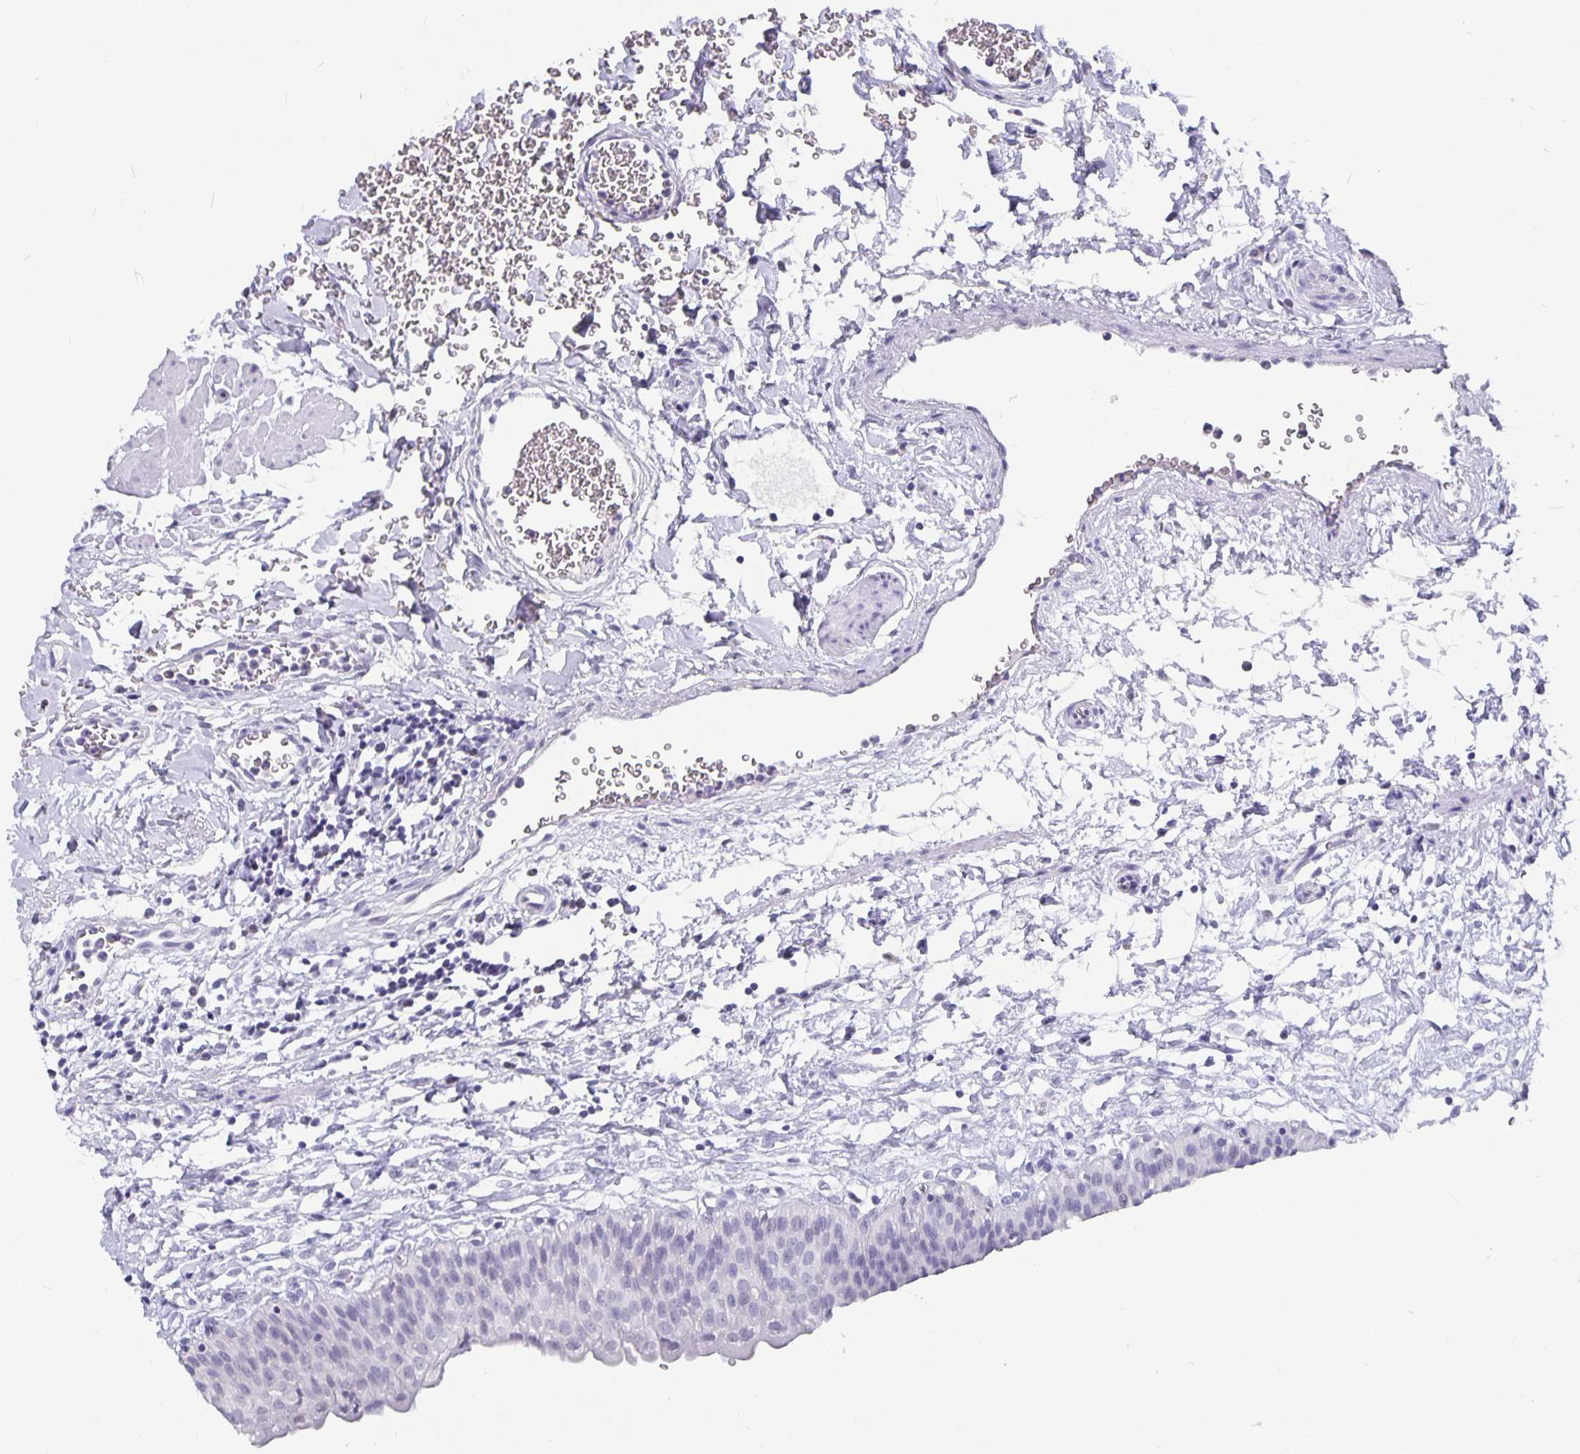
{"staining": {"intensity": "negative", "quantity": "none", "location": "none"}, "tissue": "urinary bladder", "cell_type": "Urothelial cells", "image_type": "normal", "snomed": [{"axis": "morphology", "description": "Normal tissue, NOS"}, {"axis": "topography", "description": "Urinary bladder"}], "caption": "Immunohistochemical staining of normal human urinary bladder reveals no significant expression in urothelial cells.", "gene": "OLIG2", "patient": {"sex": "male", "age": 55}}